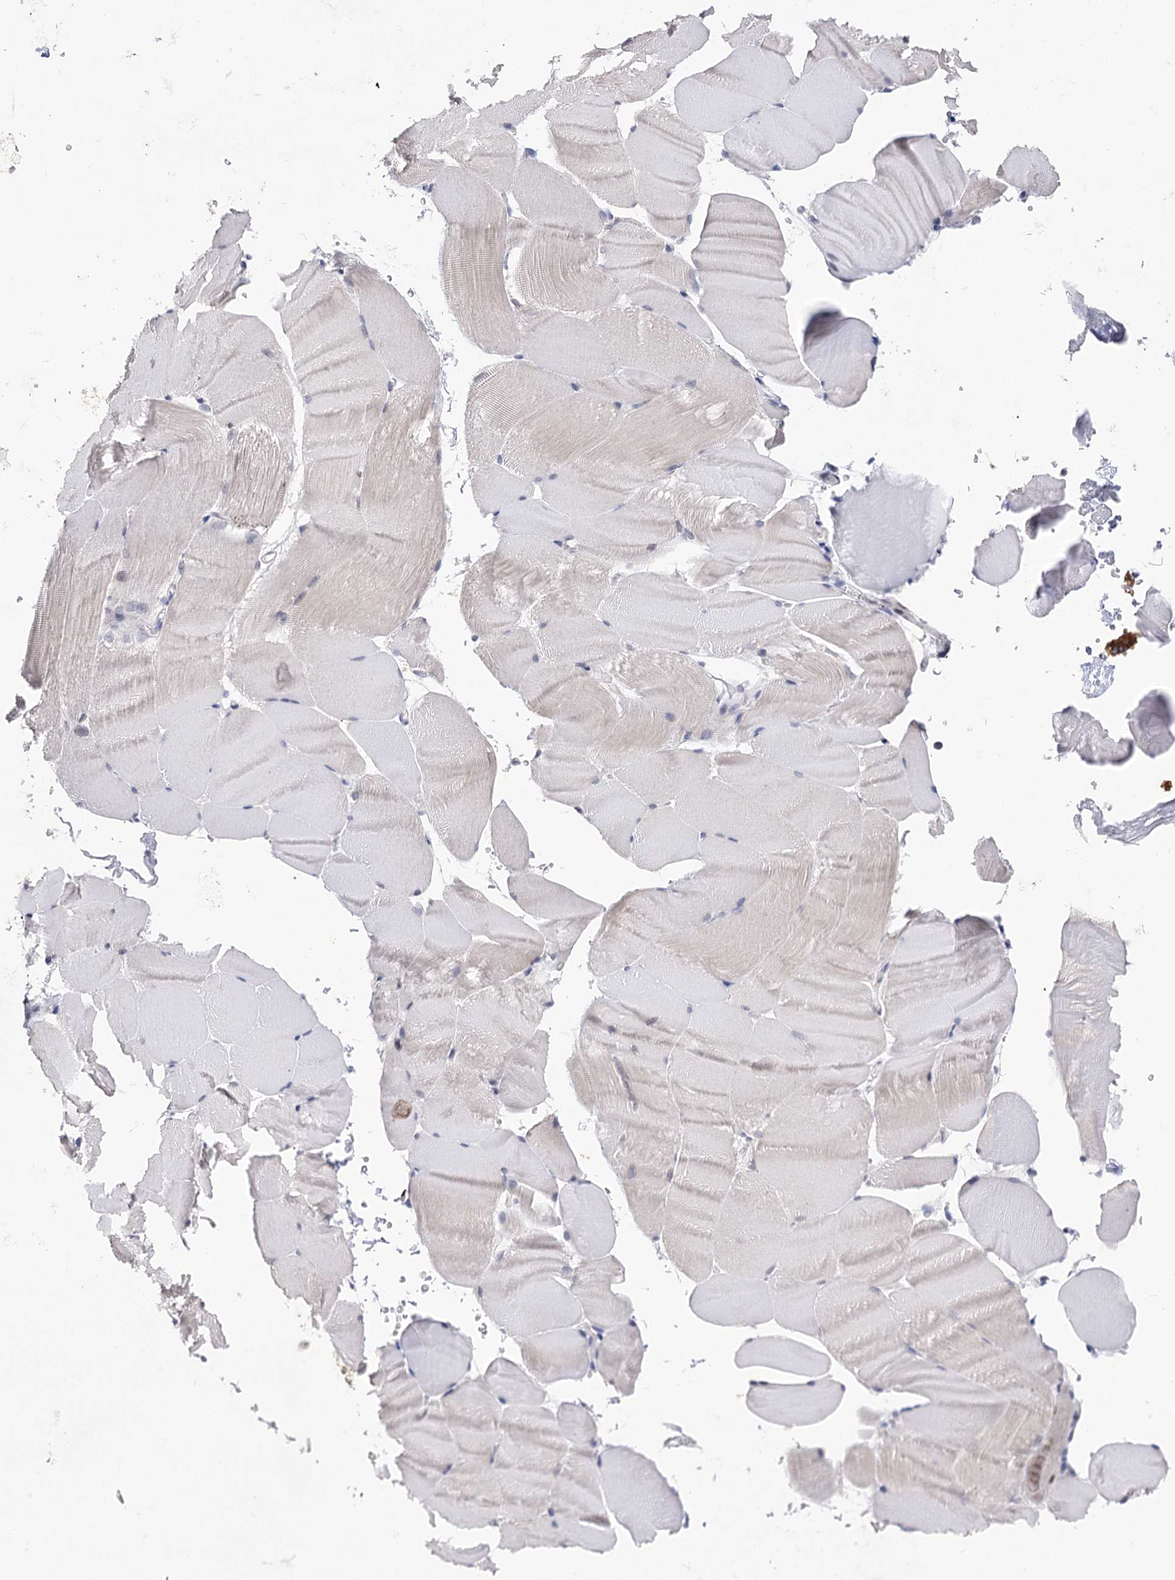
{"staining": {"intensity": "weak", "quantity": "<25%", "location": "nuclear"}, "tissue": "skeletal muscle", "cell_type": "Myocytes", "image_type": "normal", "snomed": [{"axis": "morphology", "description": "Normal tissue, NOS"}, {"axis": "topography", "description": "Skeletal muscle"}, {"axis": "topography", "description": "Parathyroid gland"}], "caption": "Immunohistochemical staining of unremarkable human skeletal muscle exhibits no significant positivity in myocytes.", "gene": "TMEM201", "patient": {"sex": "female", "age": 37}}